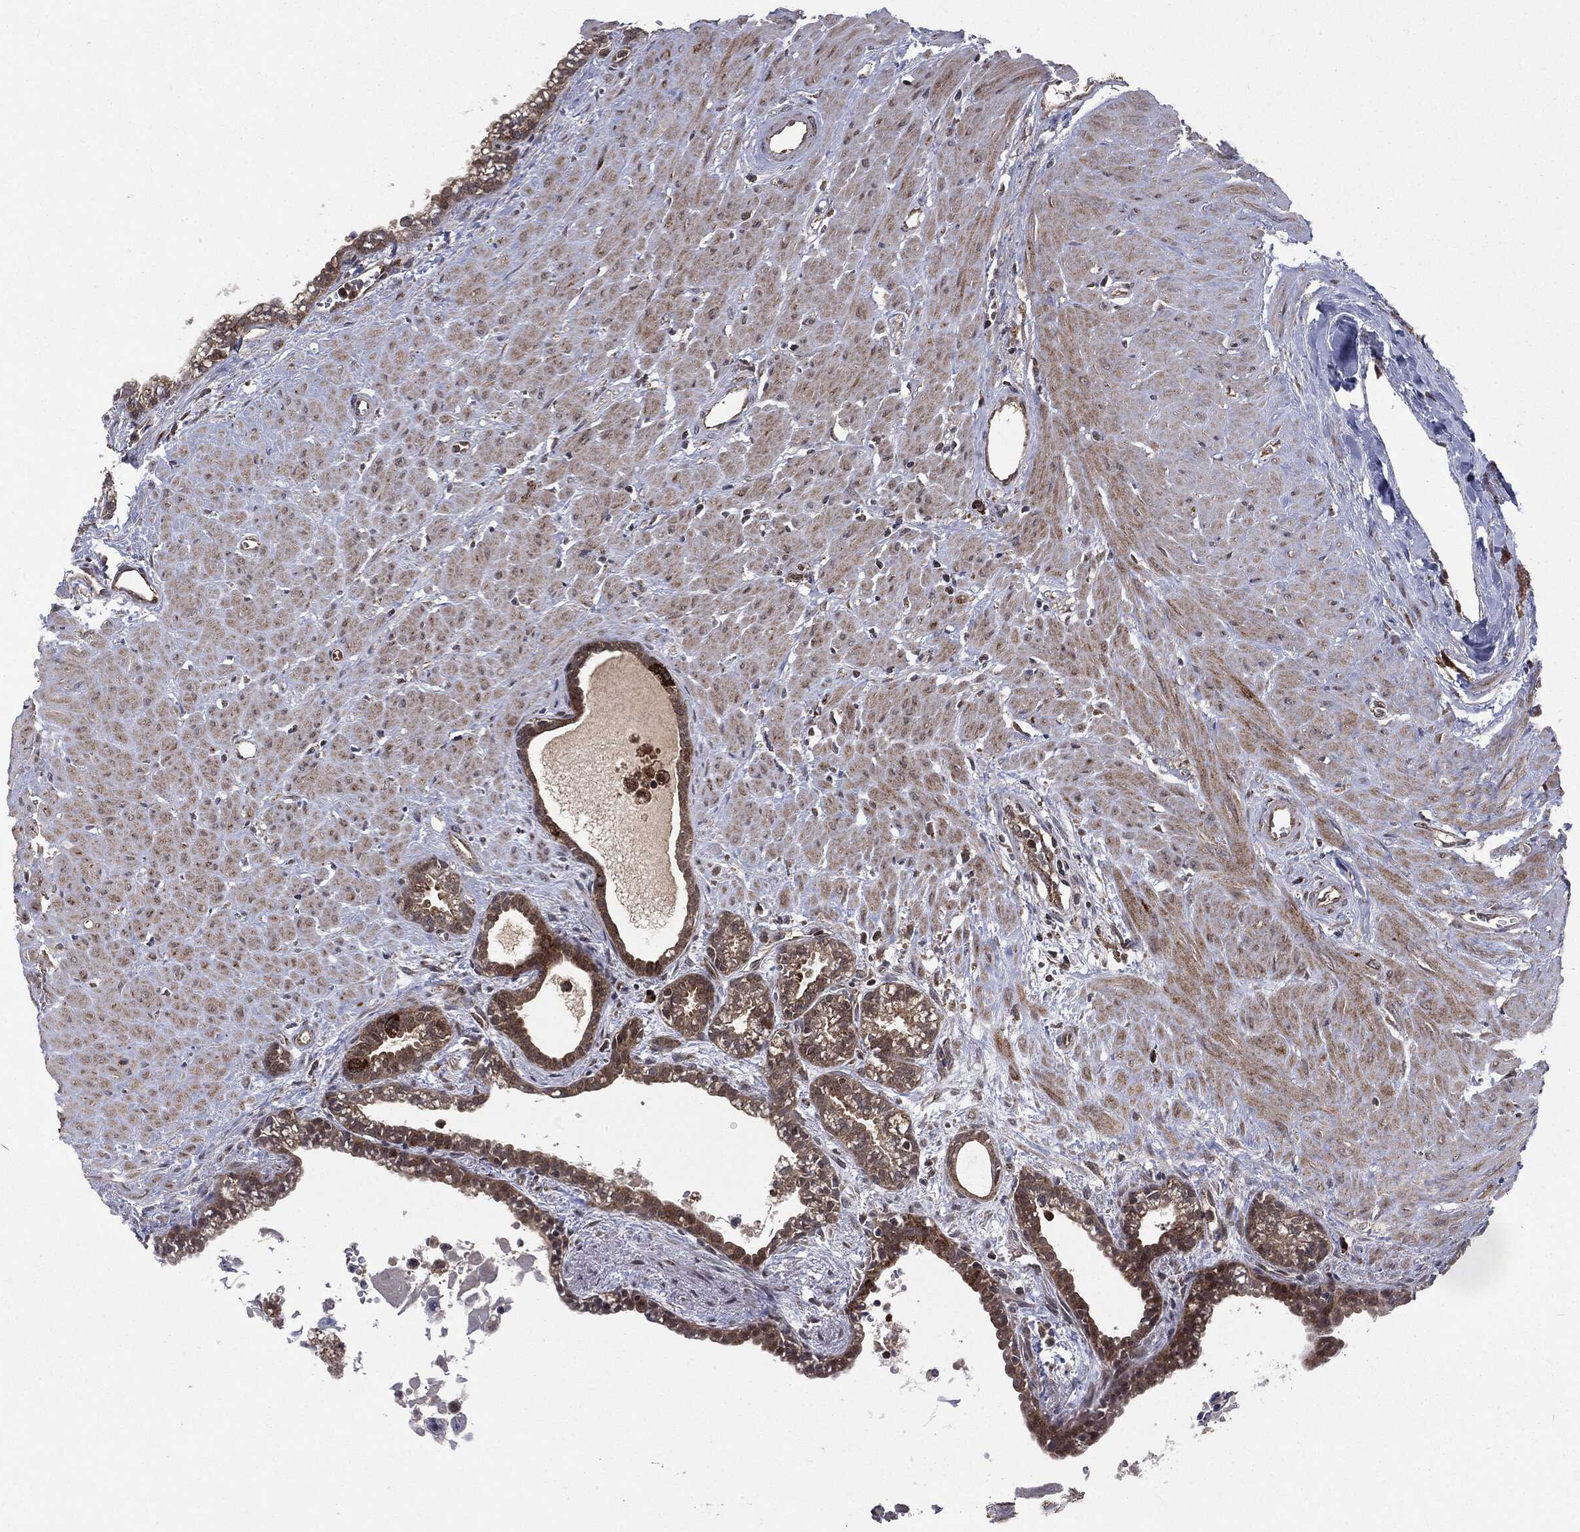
{"staining": {"intensity": "moderate", "quantity": "25%-75%", "location": "cytoplasmic/membranous"}, "tissue": "seminal vesicle", "cell_type": "Glandular cells", "image_type": "normal", "snomed": [{"axis": "morphology", "description": "Normal tissue, NOS"}, {"axis": "morphology", "description": "Urothelial carcinoma, NOS"}, {"axis": "topography", "description": "Urinary bladder"}, {"axis": "topography", "description": "Seminal veicle"}], "caption": "Immunohistochemical staining of benign human seminal vesicle demonstrates 25%-75% levels of moderate cytoplasmic/membranous protein positivity in approximately 25%-75% of glandular cells.", "gene": "PTPA", "patient": {"sex": "male", "age": 76}}